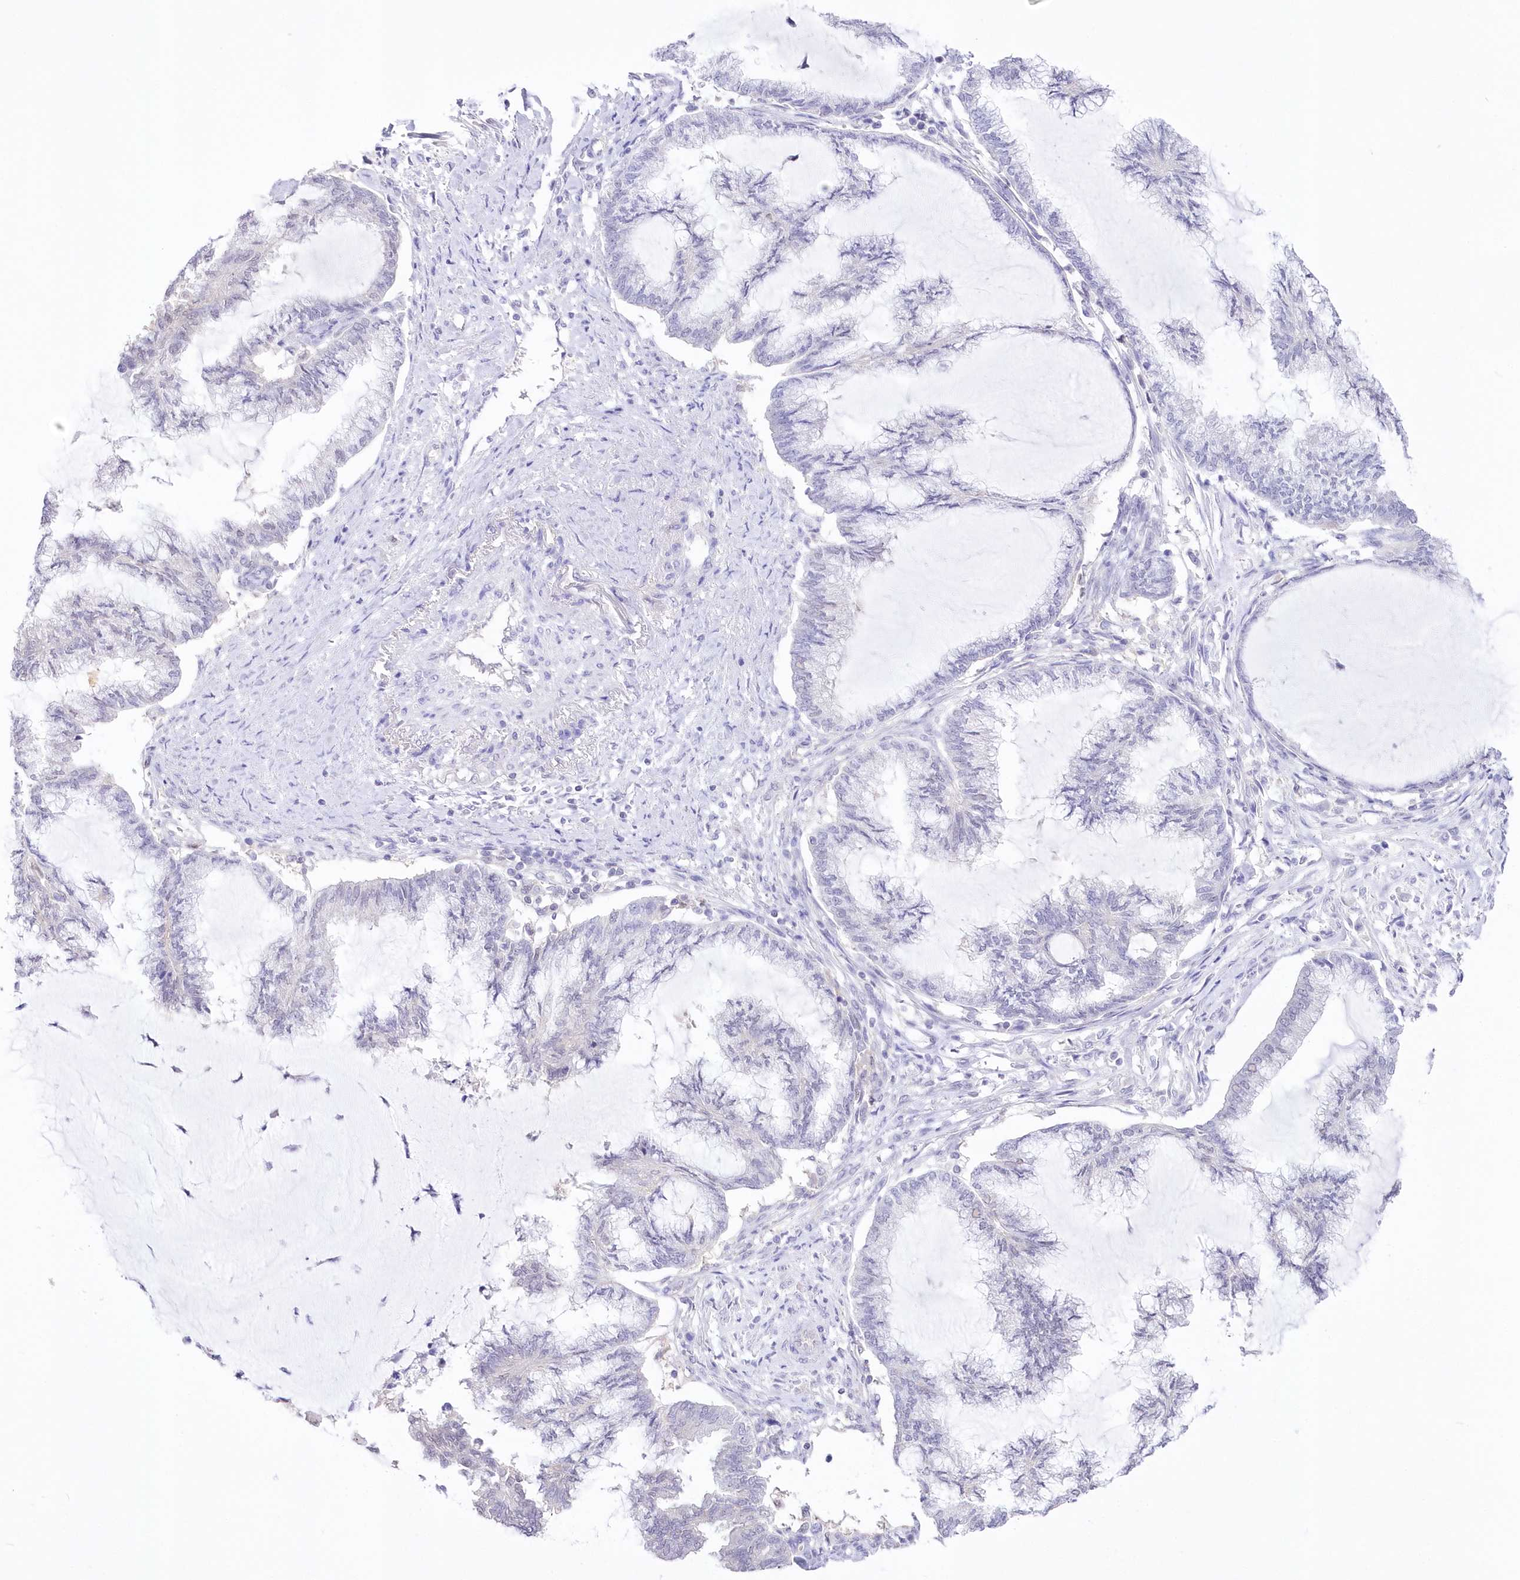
{"staining": {"intensity": "negative", "quantity": "none", "location": "none"}, "tissue": "endometrial cancer", "cell_type": "Tumor cells", "image_type": "cancer", "snomed": [{"axis": "morphology", "description": "Adenocarcinoma, NOS"}, {"axis": "topography", "description": "Endometrium"}], "caption": "This is an IHC photomicrograph of human endometrial cancer (adenocarcinoma). There is no expression in tumor cells.", "gene": "UBA6", "patient": {"sex": "female", "age": 86}}